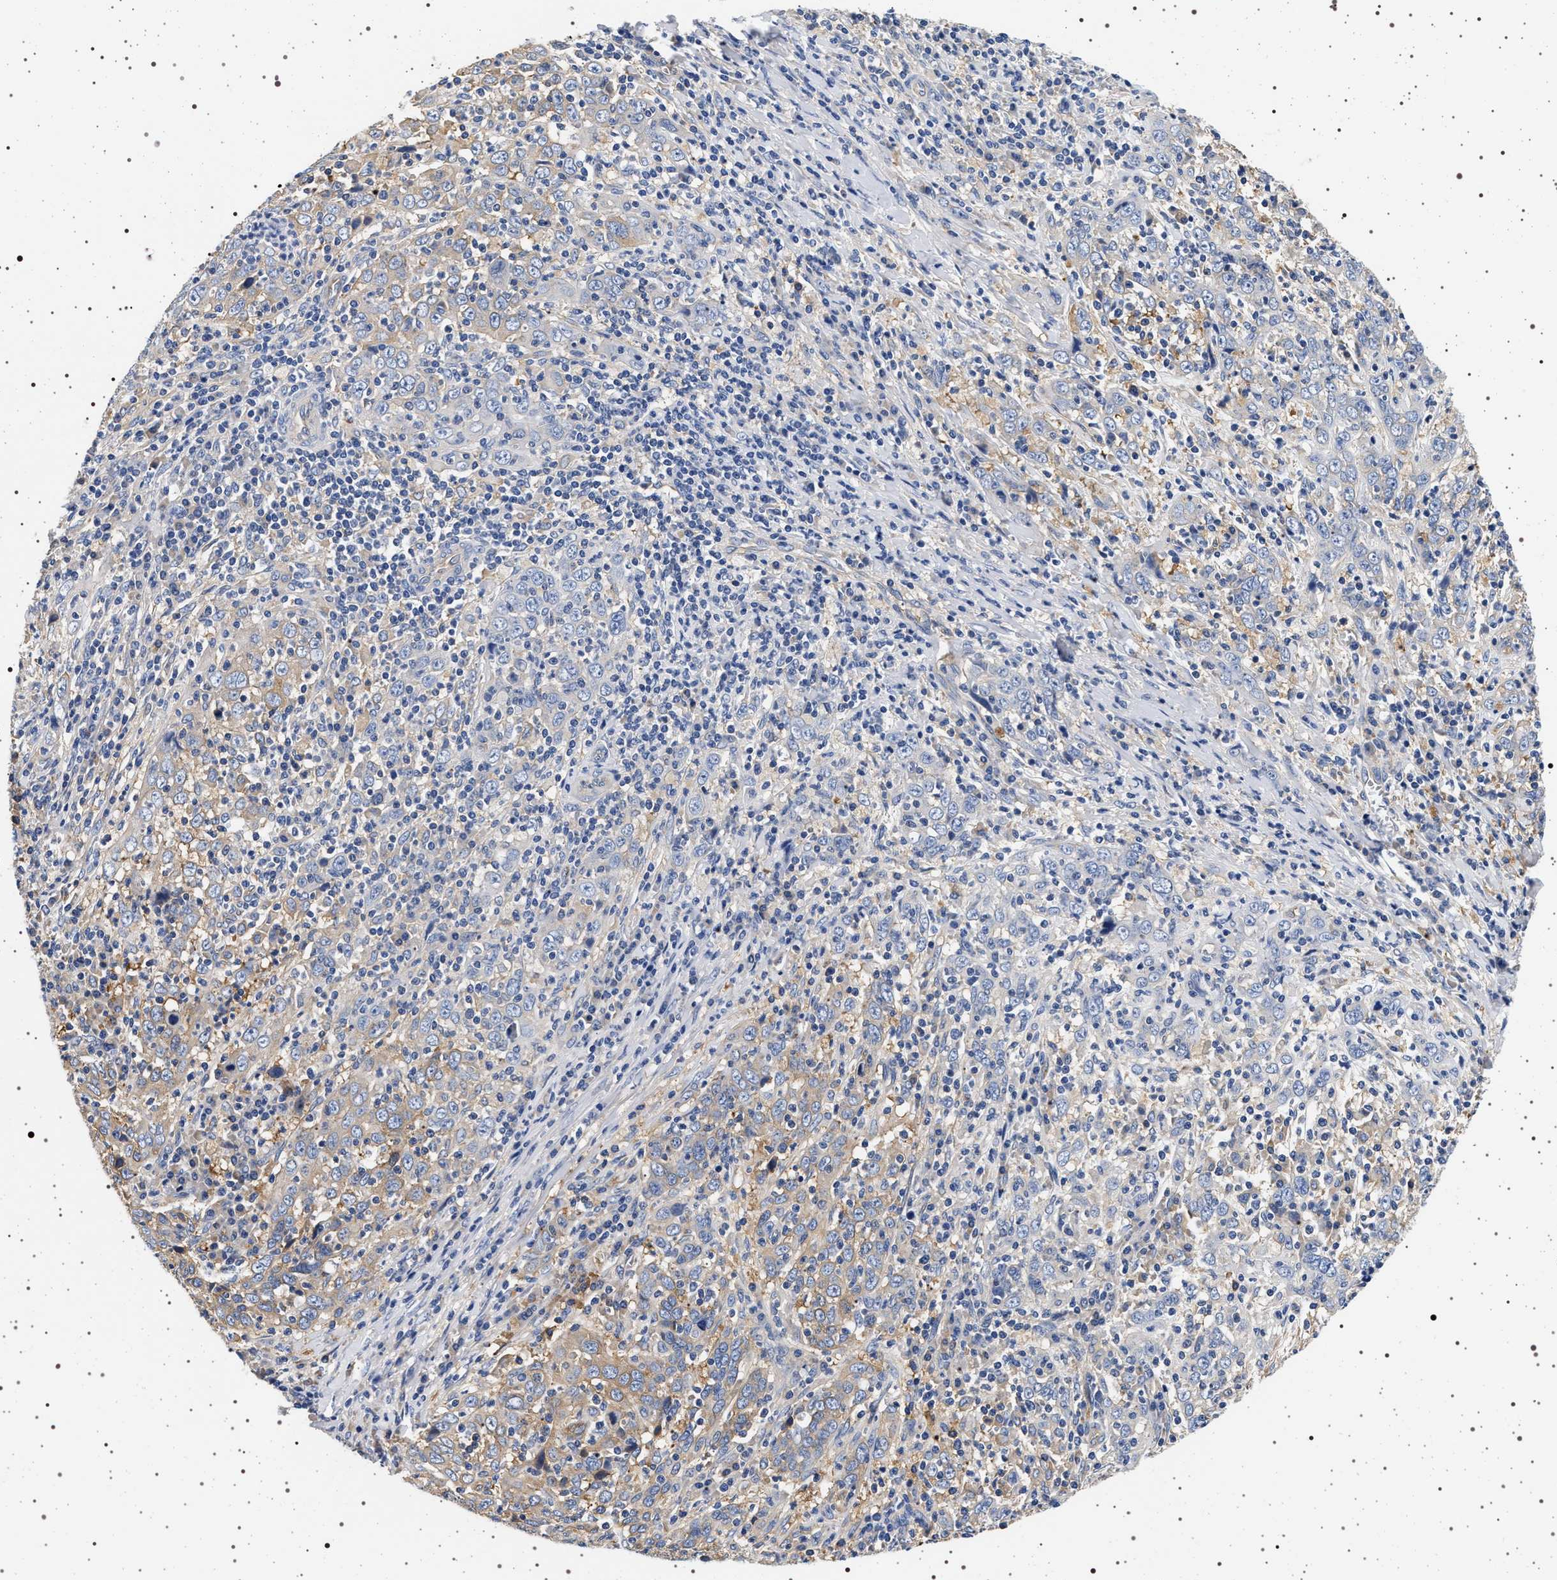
{"staining": {"intensity": "weak", "quantity": "<25%", "location": "cytoplasmic/membranous"}, "tissue": "cervical cancer", "cell_type": "Tumor cells", "image_type": "cancer", "snomed": [{"axis": "morphology", "description": "Squamous cell carcinoma, NOS"}, {"axis": "topography", "description": "Cervix"}], "caption": "There is no significant staining in tumor cells of cervical squamous cell carcinoma.", "gene": "HSD17B1", "patient": {"sex": "female", "age": 46}}